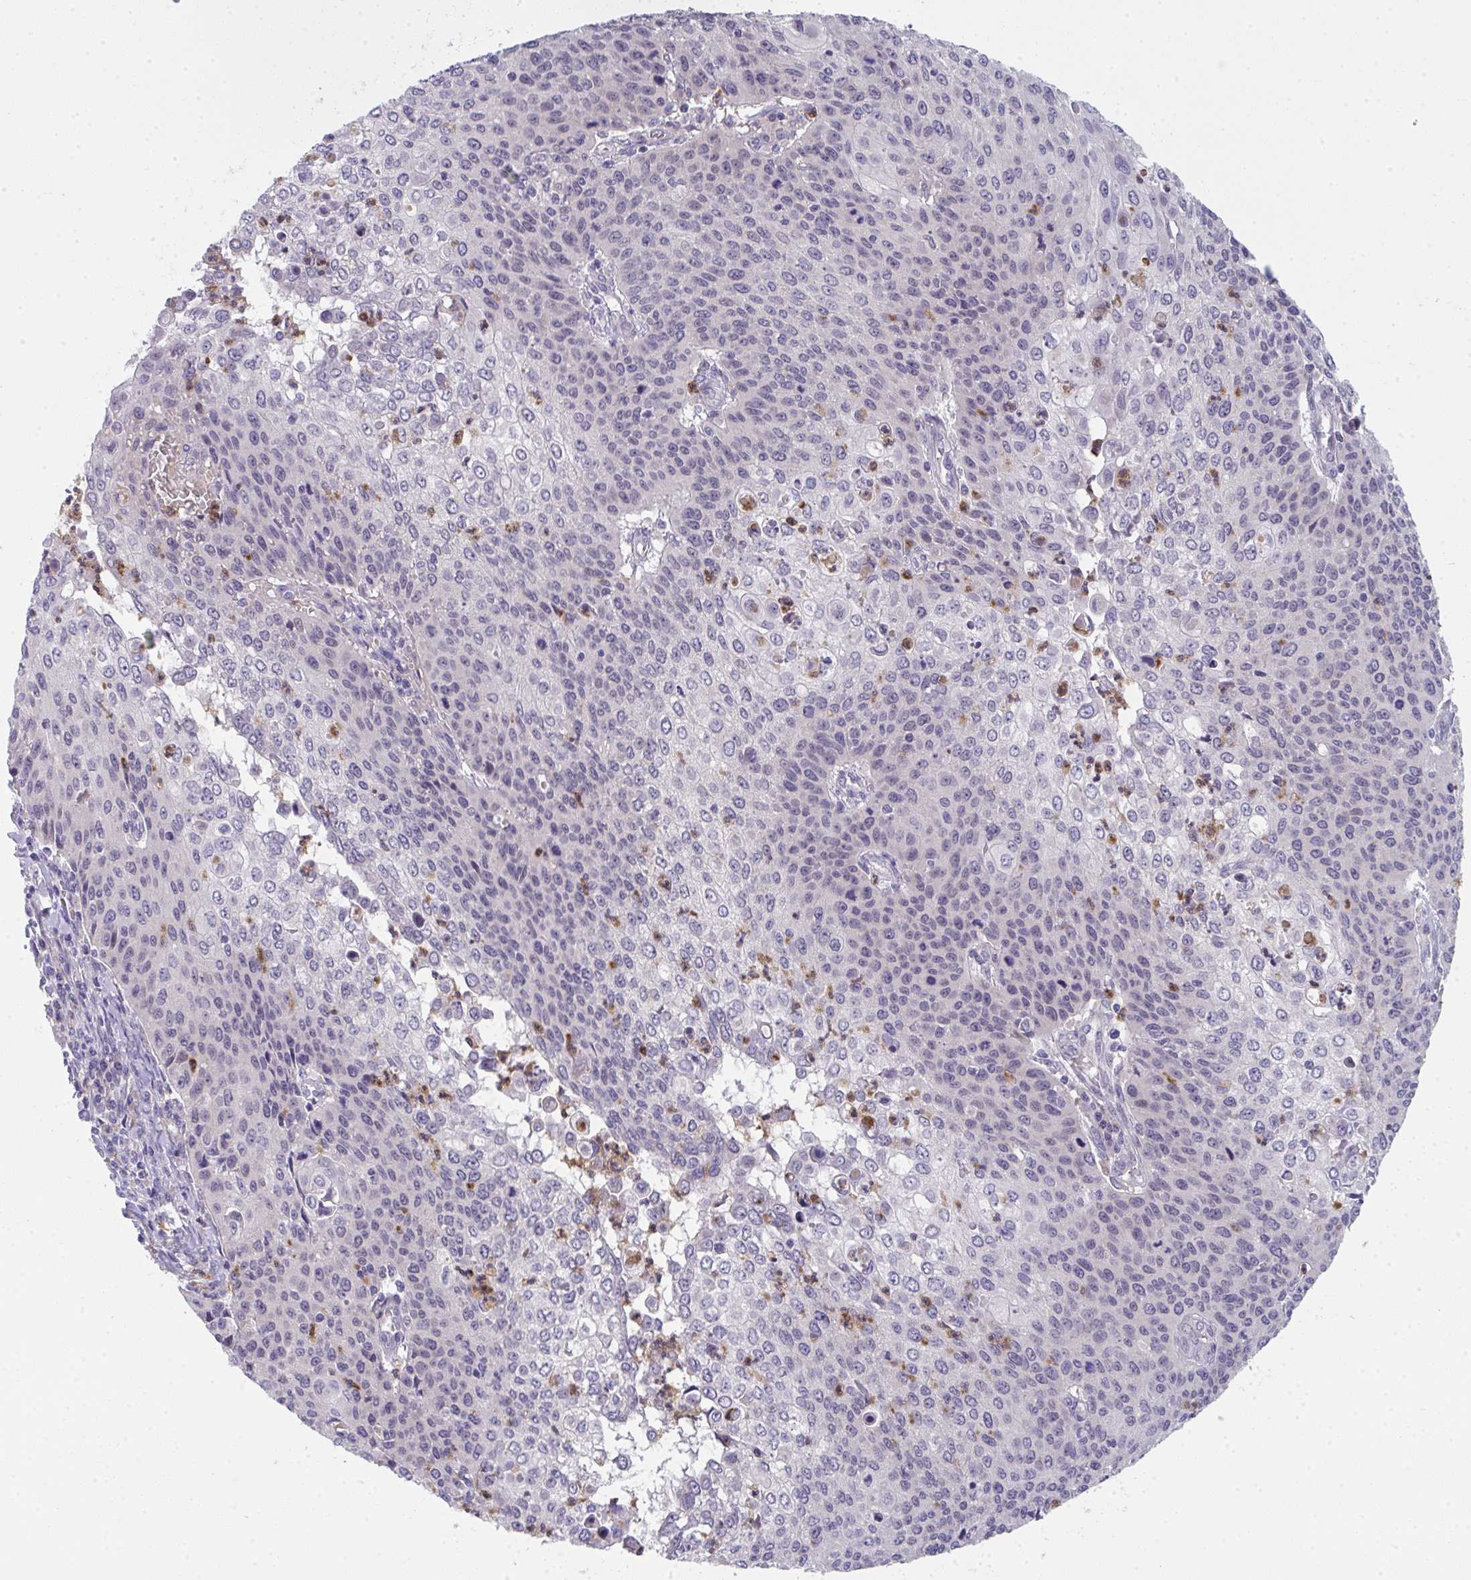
{"staining": {"intensity": "weak", "quantity": "<25%", "location": "nuclear"}, "tissue": "cervical cancer", "cell_type": "Tumor cells", "image_type": "cancer", "snomed": [{"axis": "morphology", "description": "Squamous cell carcinoma, NOS"}, {"axis": "topography", "description": "Cervix"}], "caption": "Photomicrograph shows no significant protein expression in tumor cells of cervical squamous cell carcinoma.", "gene": "RIOK1", "patient": {"sex": "female", "age": 65}}